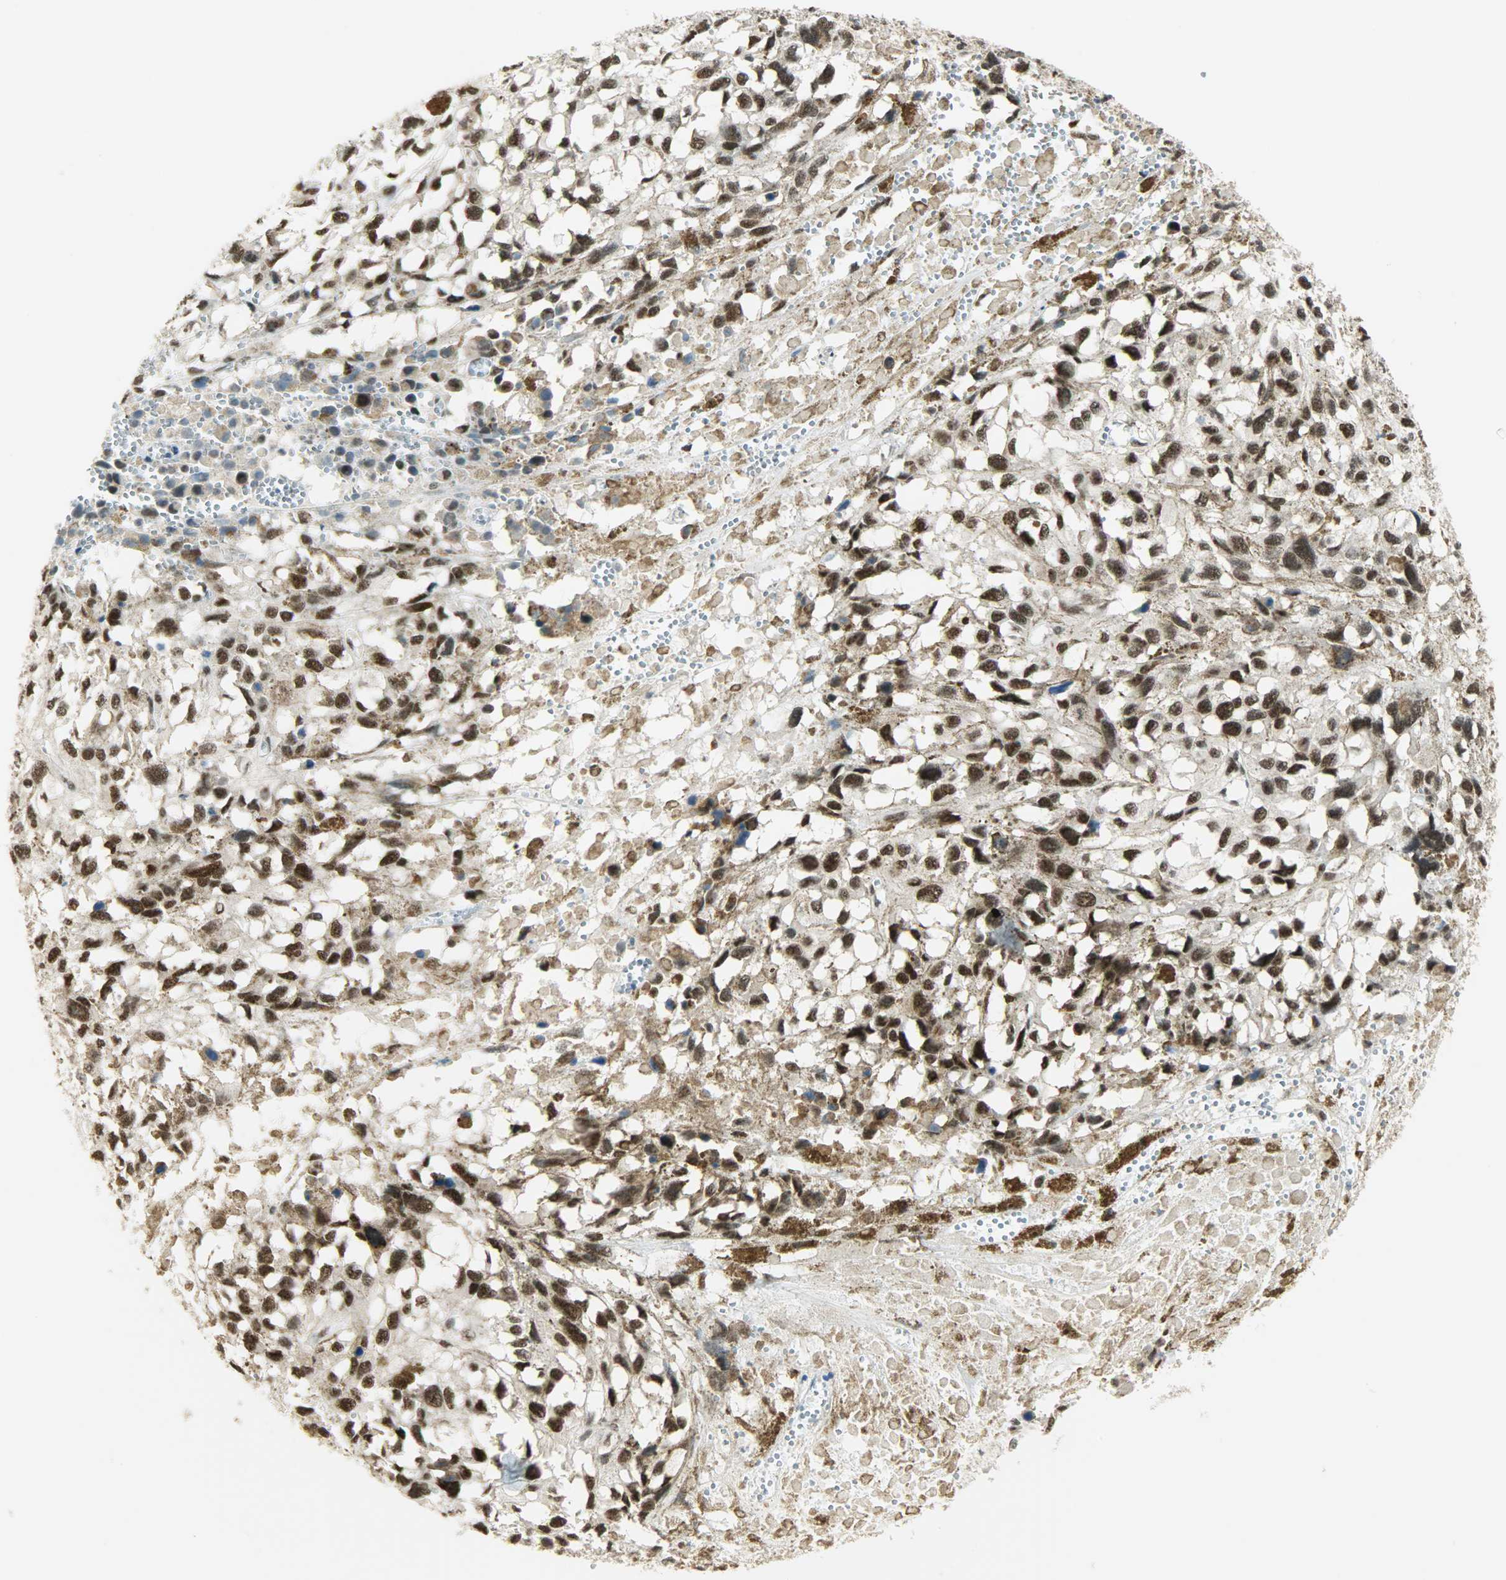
{"staining": {"intensity": "strong", "quantity": ">75%", "location": "nuclear"}, "tissue": "melanoma", "cell_type": "Tumor cells", "image_type": "cancer", "snomed": [{"axis": "morphology", "description": "Malignant melanoma, Metastatic site"}, {"axis": "topography", "description": "Lymph node"}], "caption": "IHC (DAB (3,3'-diaminobenzidine)) staining of human melanoma reveals strong nuclear protein staining in about >75% of tumor cells.", "gene": "SUGP1", "patient": {"sex": "male", "age": 59}}